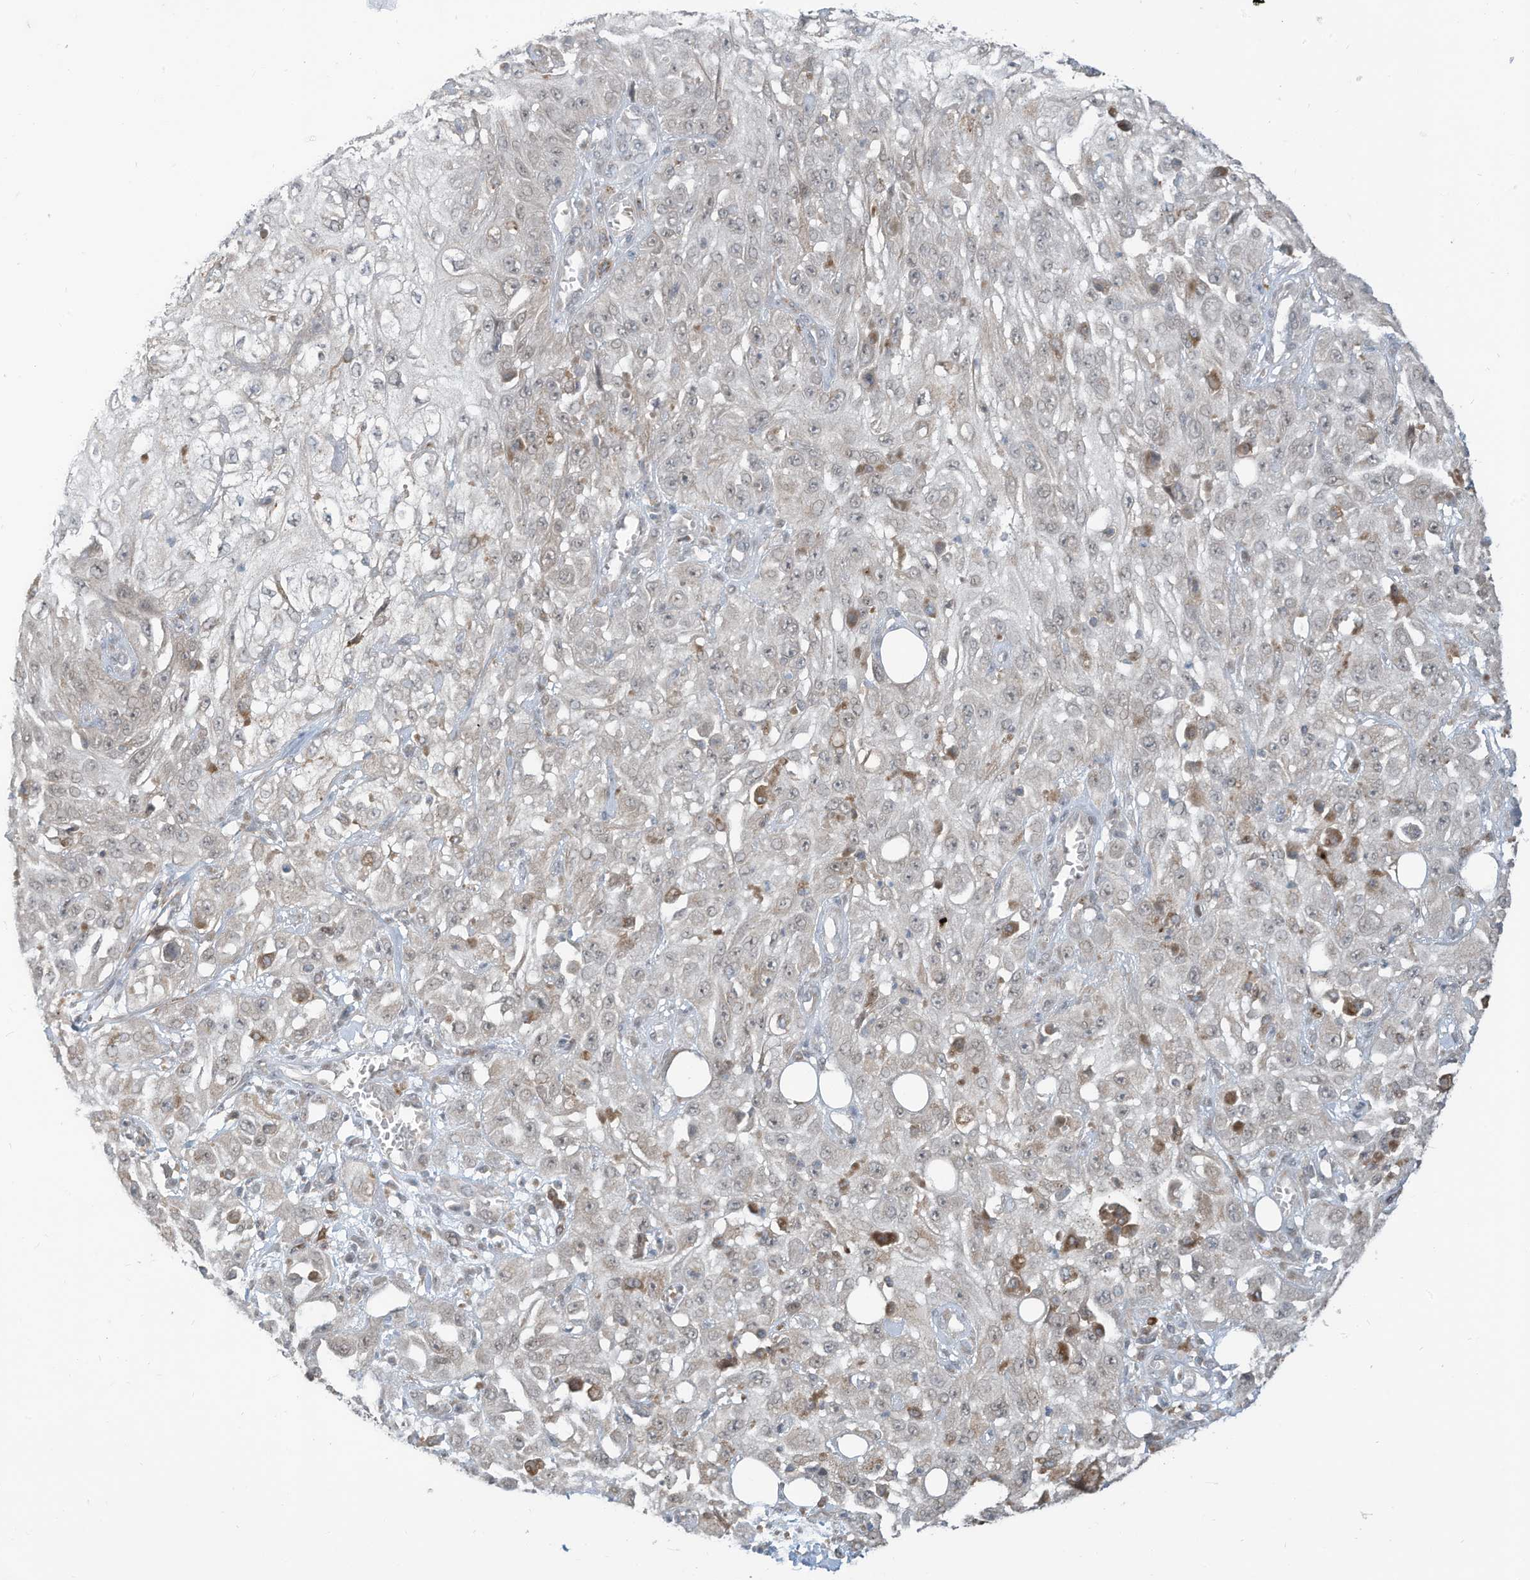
{"staining": {"intensity": "negative", "quantity": "none", "location": "none"}, "tissue": "skin cancer", "cell_type": "Tumor cells", "image_type": "cancer", "snomed": [{"axis": "morphology", "description": "Squamous cell carcinoma, NOS"}, {"axis": "morphology", "description": "Squamous cell carcinoma, metastatic, NOS"}, {"axis": "topography", "description": "Skin"}, {"axis": "topography", "description": "Lymph node"}], "caption": "Histopathology image shows no protein staining in tumor cells of skin cancer tissue. (Brightfield microscopy of DAB immunohistochemistry (IHC) at high magnification).", "gene": "DZIP3", "patient": {"sex": "male", "age": 75}}